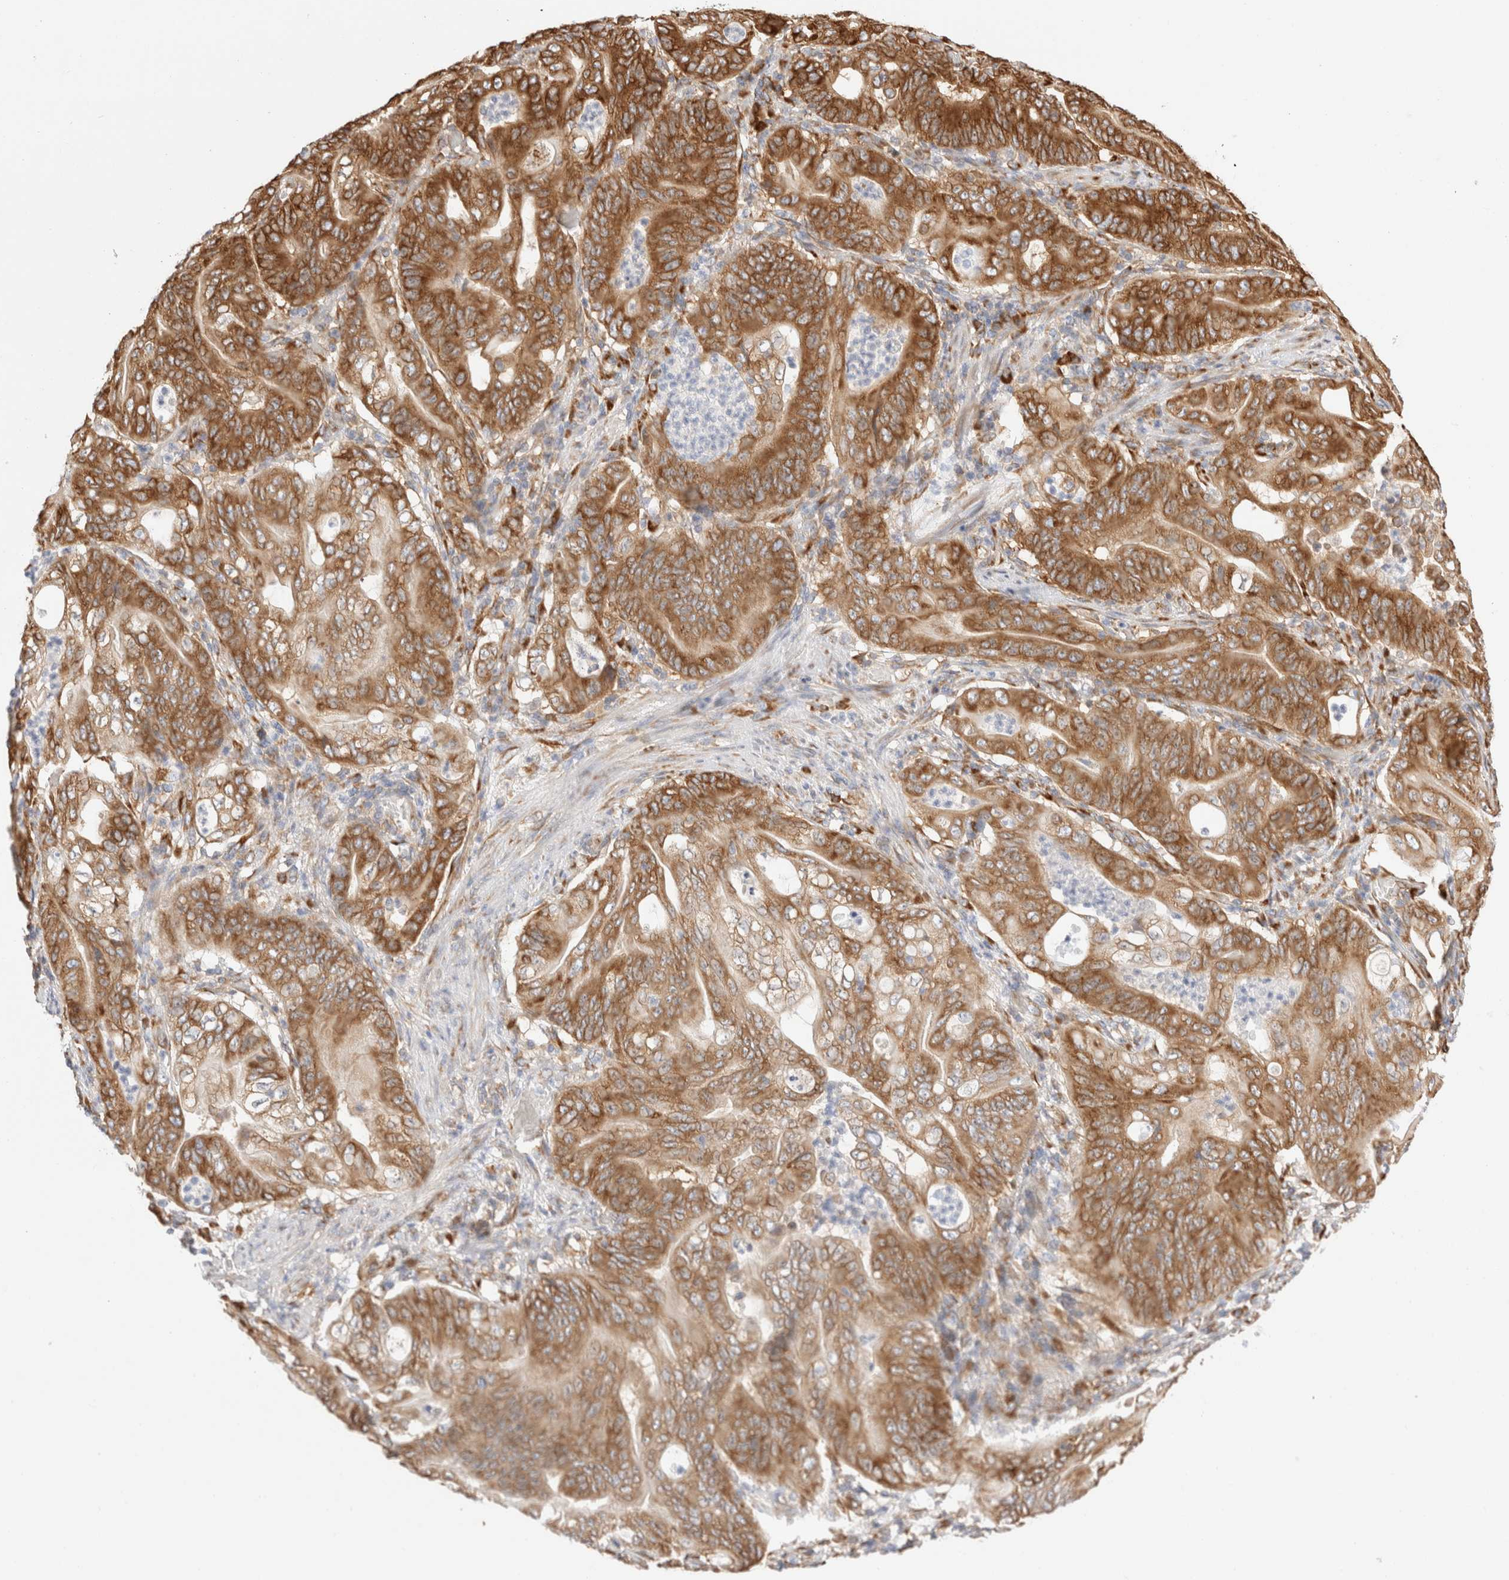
{"staining": {"intensity": "strong", "quantity": ">75%", "location": "cytoplasmic/membranous"}, "tissue": "stomach cancer", "cell_type": "Tumor cells", "image_type": "cancer", "snomed": [{"axis": "morphology", "description": "Adenocarcinoma, NOS"}, {"axis": "topography", "description": "Stomach"}], "caption": "Brown immunohistochemical staining in adenocarcinoma (stomach) shows strong cytoplasmic/membranous expression in approximately >75% of tumor cells.", "gene": "ZC2HC1A", "patient": {"sex": "female", "age": 73}}